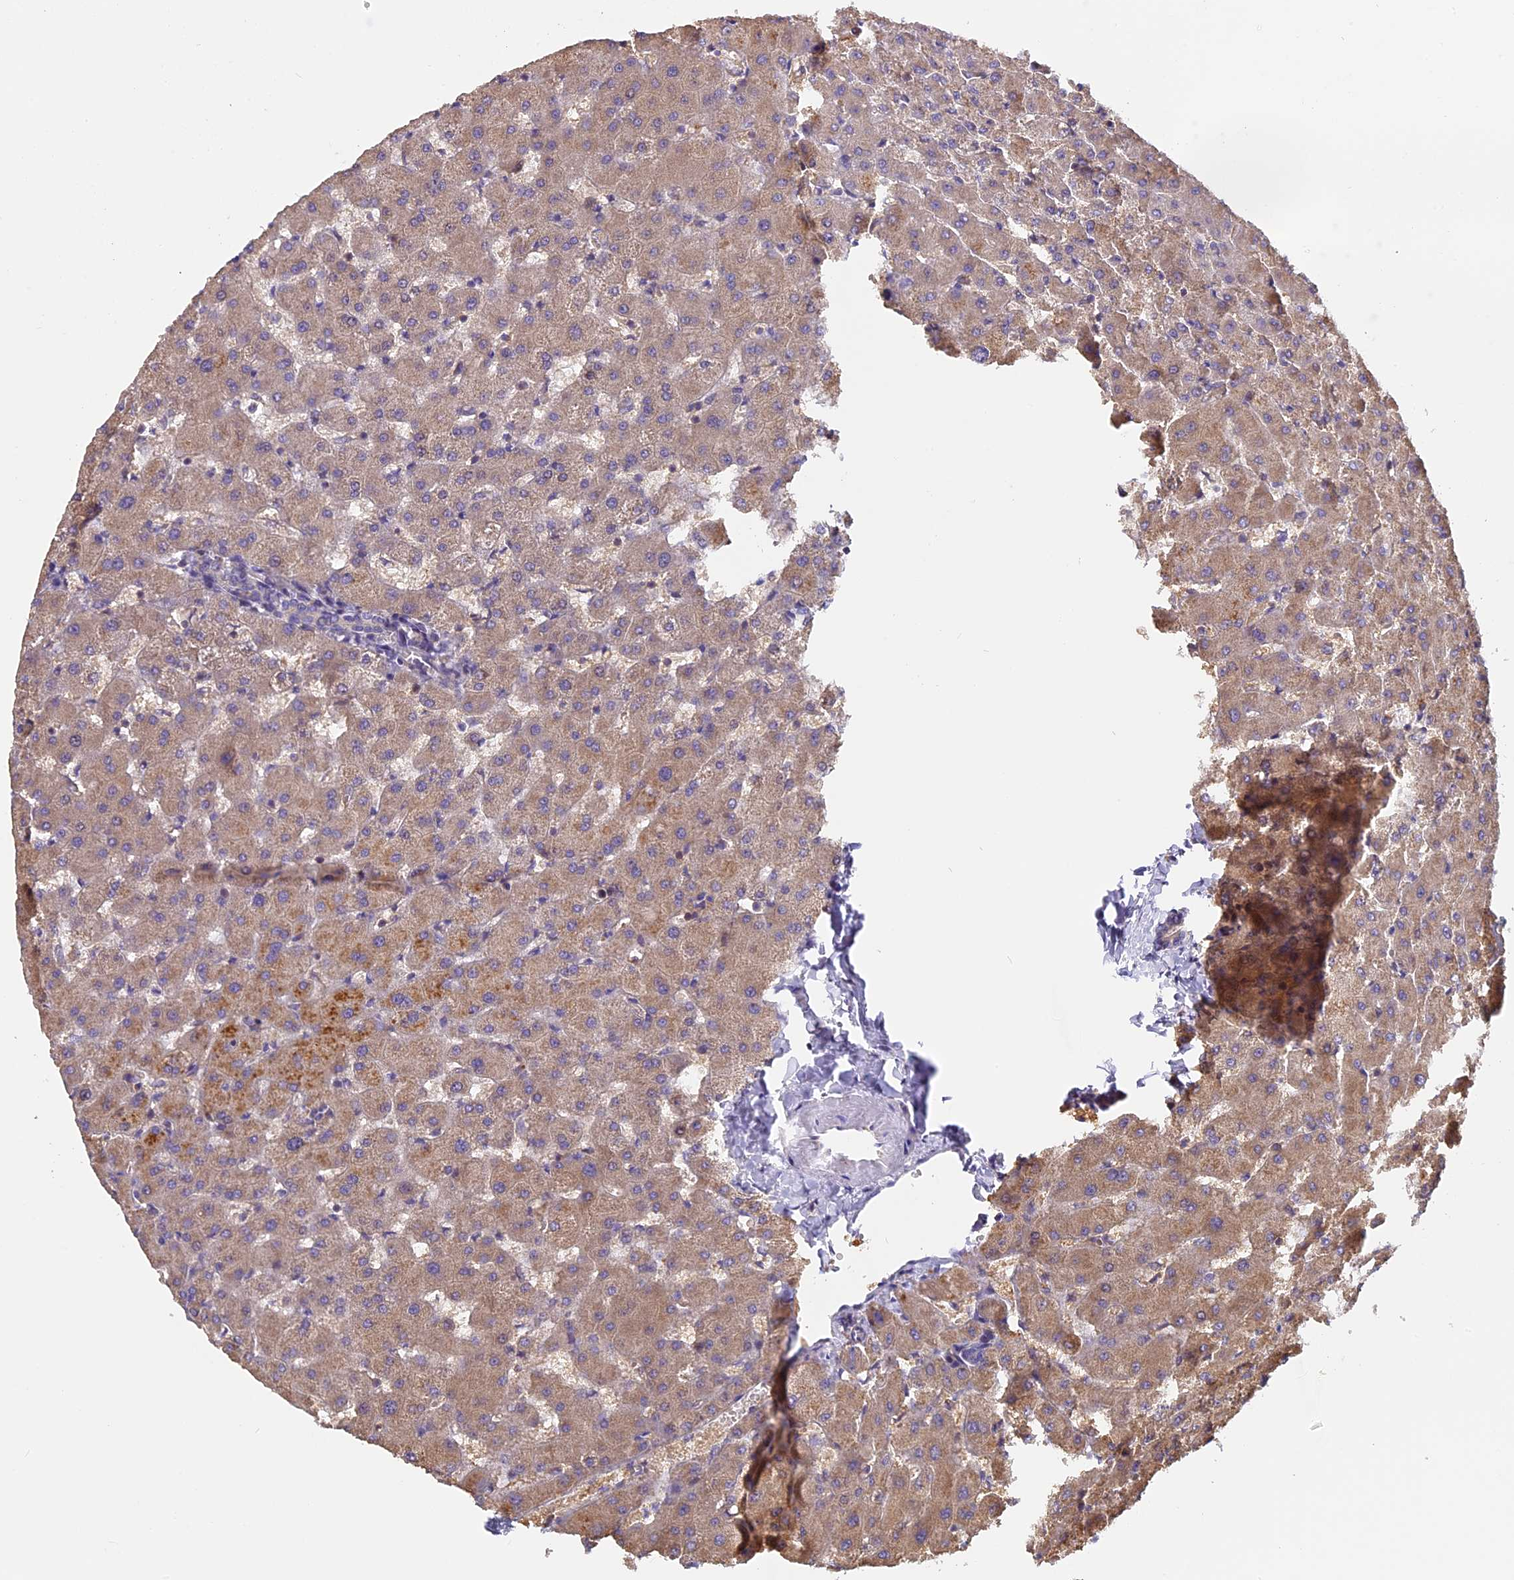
{"staining": {"intensity": "negative", "quantity": "none", "location": "none"}, "tissue": "liver", "cell_type": "Cholangiocytes", "image_type": "normal", "snomed": [{"axis": "morphology", "description": "Normal tissue, NOS"}, {"axis": "topography", "description": "Liver"}], "caption": "DAB (3,3'-diaminobenzidine) immunohistochemical staining of normal human liver reveals no significant staining in cholangiocytes.", "gene": "FAM98C", "patient": {"sex": "female", "age": 63}}